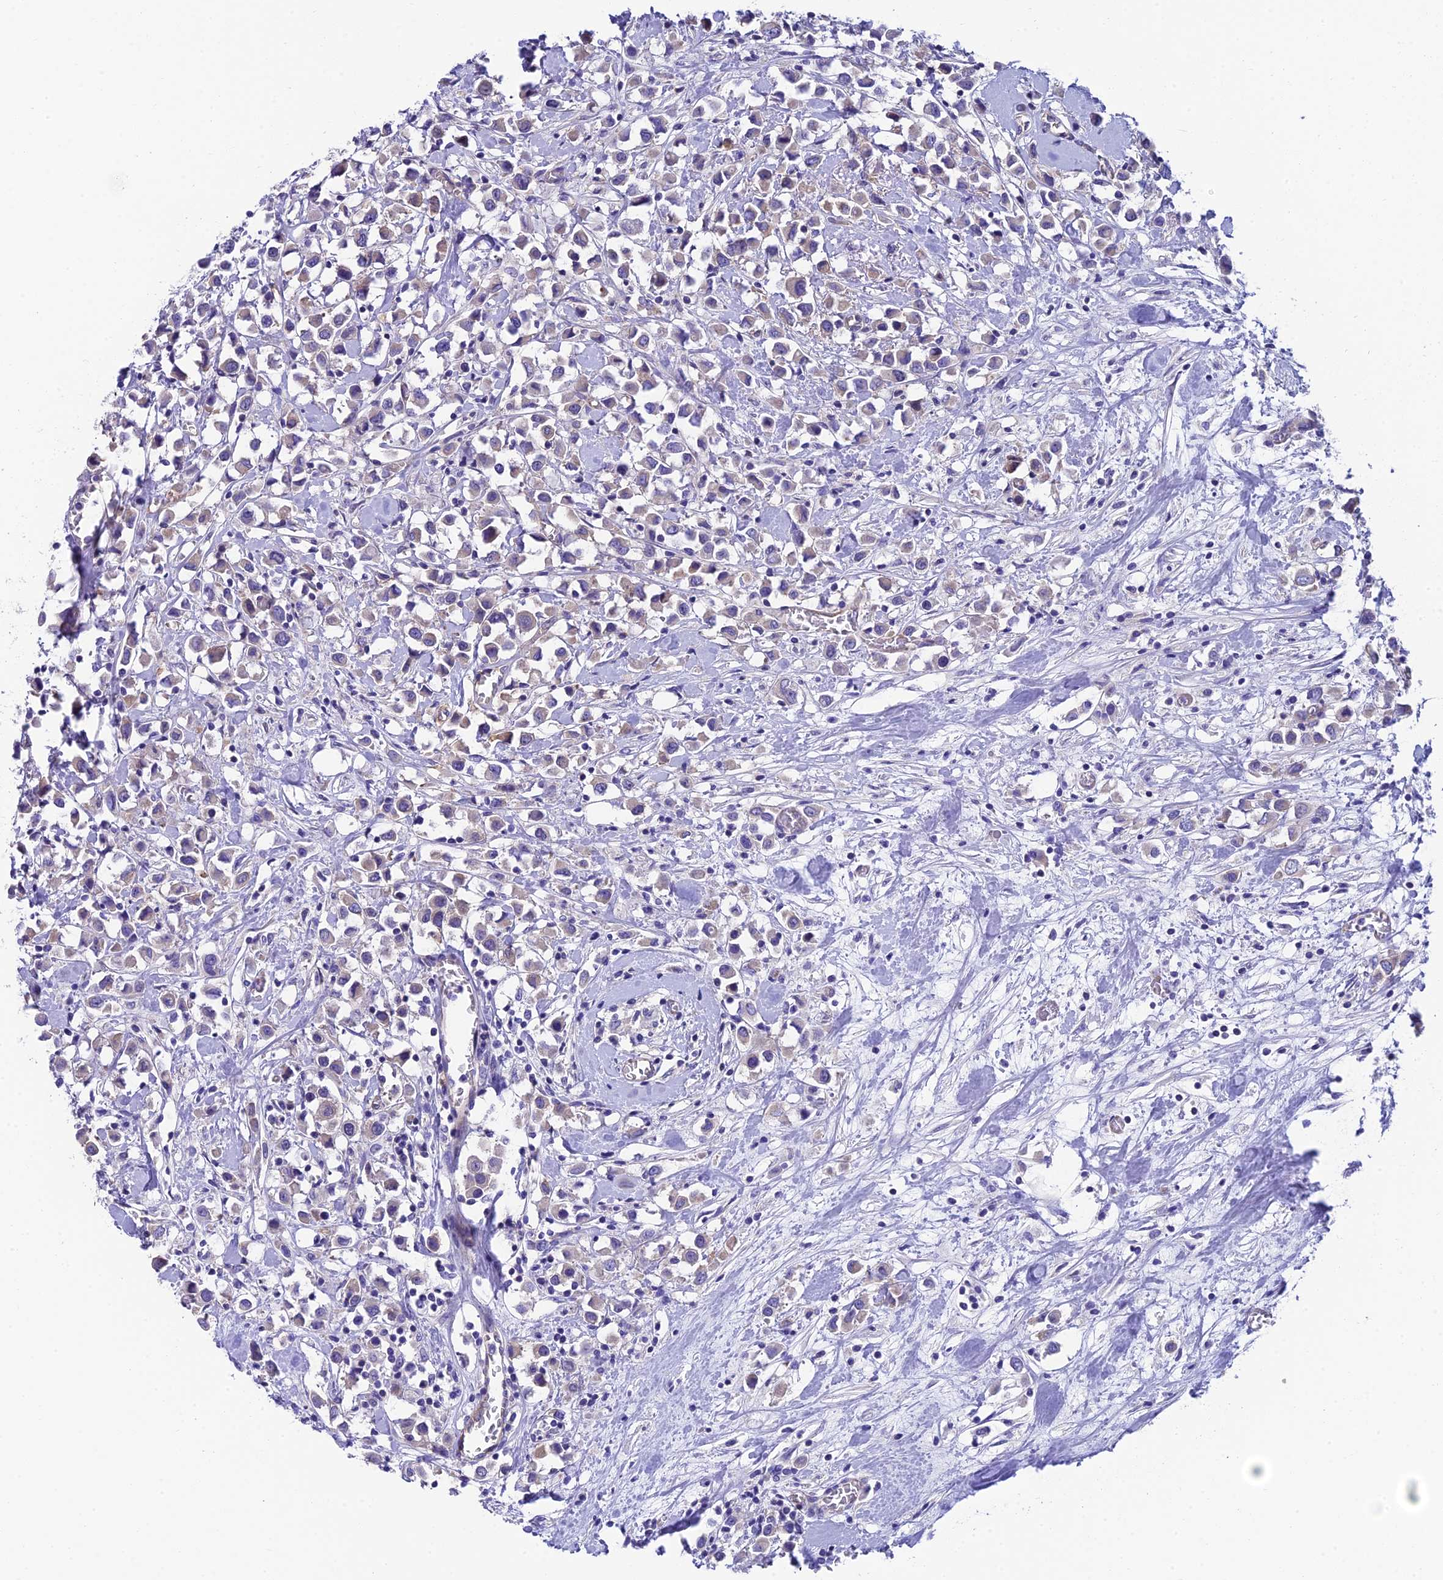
{"staining": {"intensity": "negative", "quantity": "none", "location": "none"}, "tissue": "breast cancer", "cell_type": "Tumor cells", "image_type": "cancer", "snomed": [{"axis": "morphology", "description": "Duct carcinoma"}, {"axis": "topography", "description": "Breast"}], "caption": "Immunohistochemical staining of breast cancer (infiltrating ductal carcinoma) shows no significant expression in tumor cells.", "gene": "PPFIA3", "patient": {"sex": "female", "age": 61}}